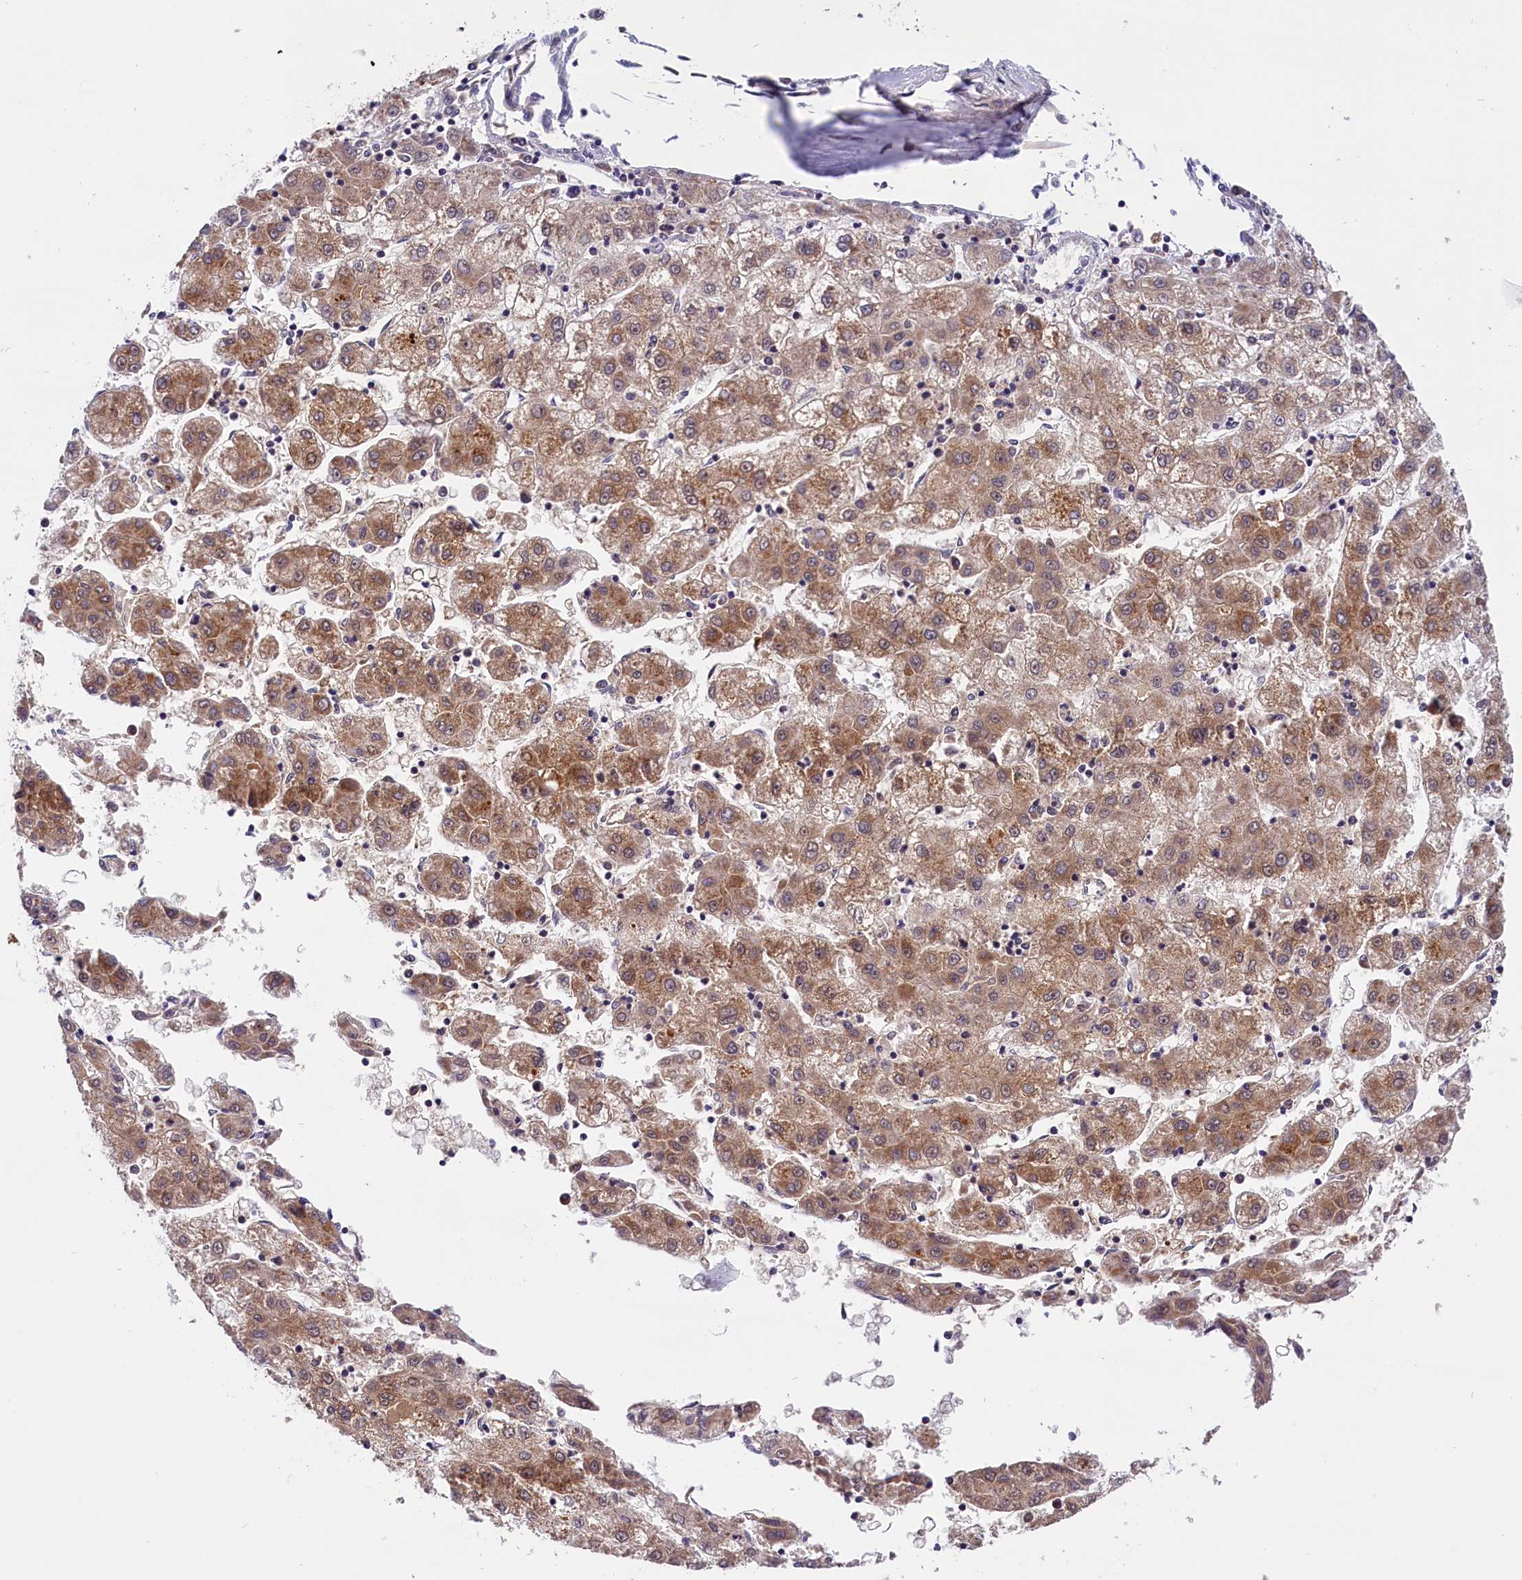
{"staining": {"intensity": "moderate", "quantity": ">75%", "location": "cytoplasmic/membranous"}, "tissue": "liver cancer", "cell_type": "Tumor cells", "image_type": "cancer", "snomed": [{"axis": "morphology", "description": "Carcinoma, Hepatocellular, NOS"}, {"axis": "topography", "description": "Liver"}], "caption": "The immunohistochemical stain highlights moderate cytoplasmic/membranous expression in tumor cells of hepatocellular carcinoma (liver) tissue.", "gene": "ABAT", "patient": {"sex": "male", "age": 72}}